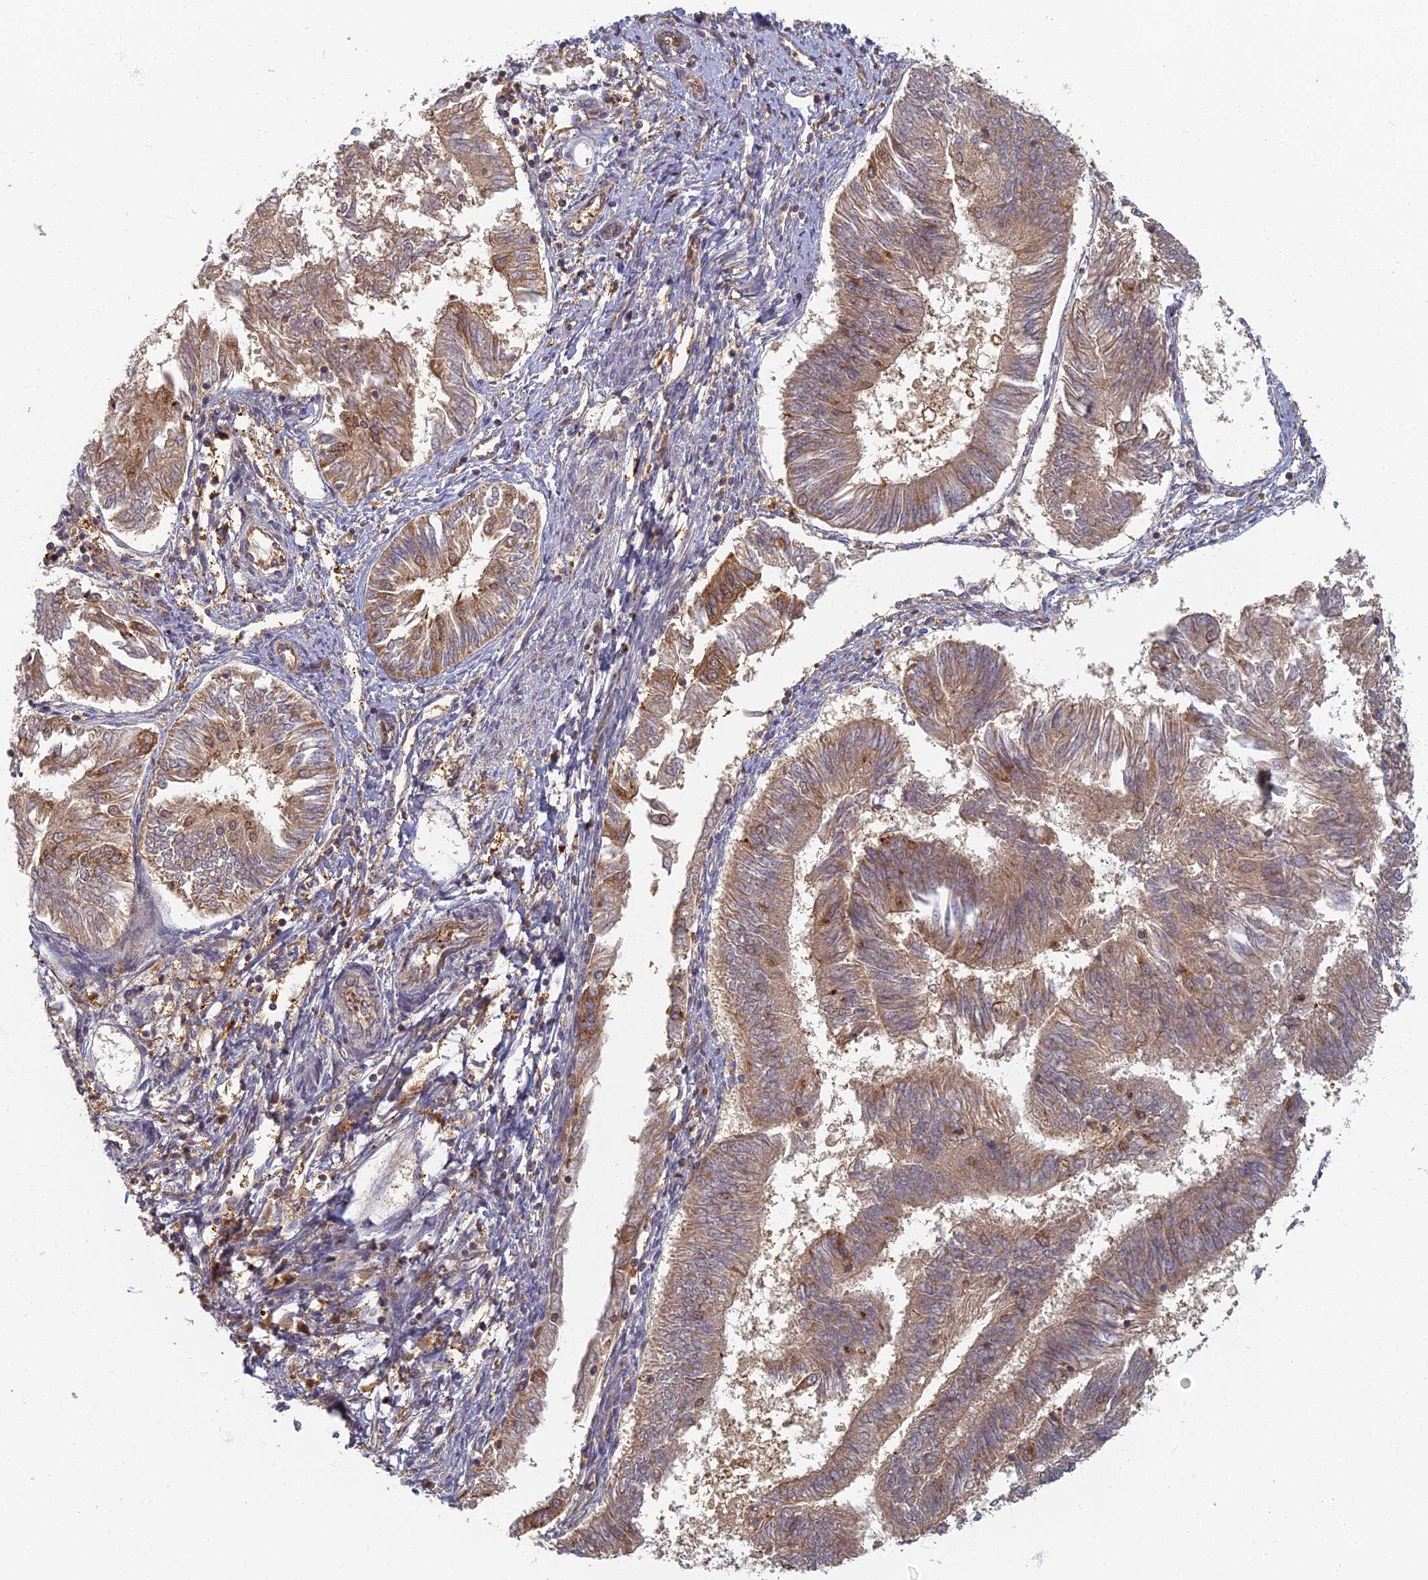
{"staining": {"intensity": "moderate", "quantity": ">75%", "location": "cytoplasmic/membranous"}, "tissue": "endometrial cancer", "cell_type": "Tumor cells", "image_type": "cancer", "snomed": [{"axis": "morphology", "description": "Adenocarcinoma, NOS"}, {"axis": "topography", "description": "Endometrium"}], "caption": "The immunohistochemical stain highlights moderate cytoplasmic/membranous staining in tumor cells of endometrial adenocarcinoma tissue.", "gene": "INO80D", "patient": {"sex": "female", "age": 58}}